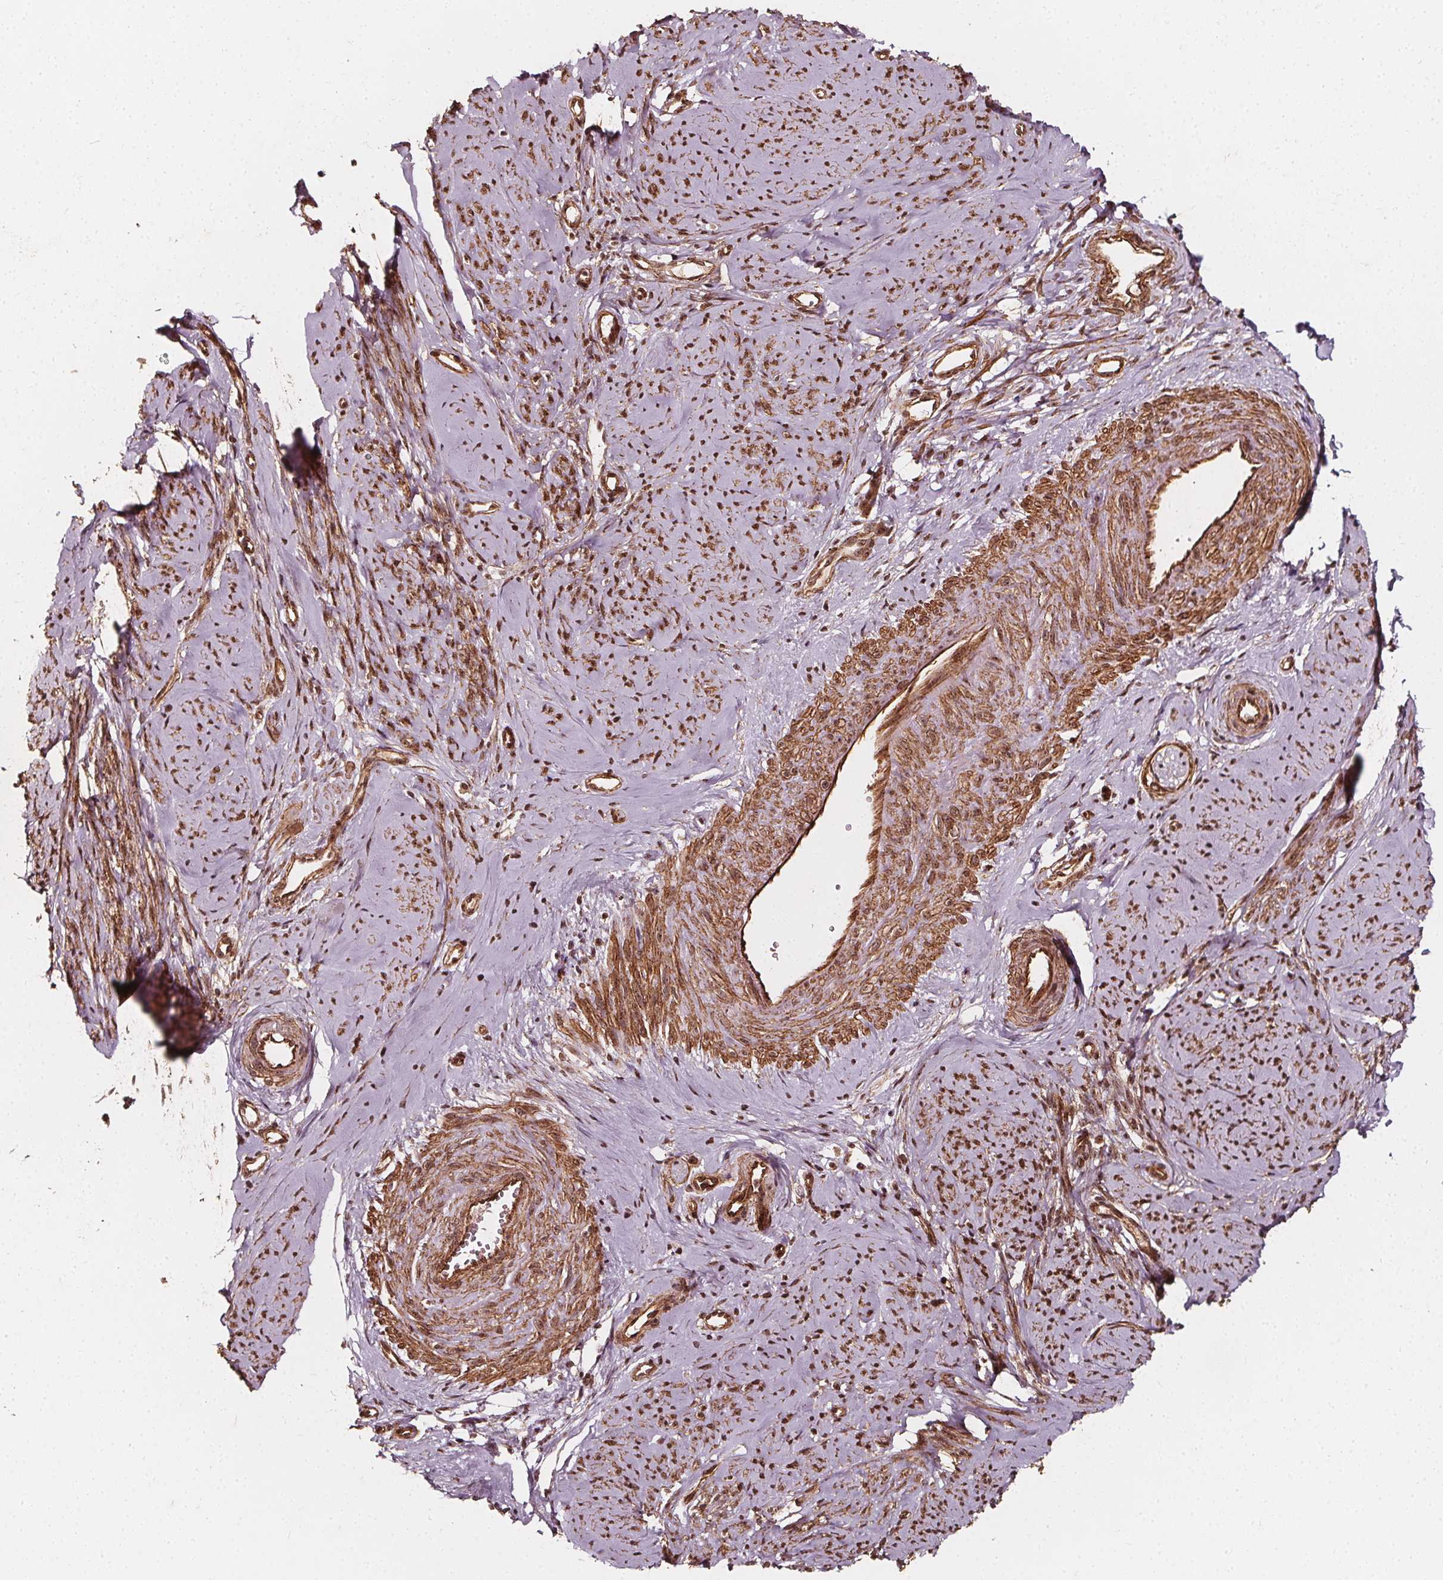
{"staining": {"intensity": "moderate", "quantity": ">75%", "location": "cytoplasmic/membranous,nuclear"}, "tissue": "smooth muscle", "cell_type": "Smooth muscle cells", "image_type": "normal", "snomed": [{"axis": "morphology", "description": "Normal tissue, NOS"}, {"axis": "topography", "description": "Smooth muscle"}], "caption": "Immunohistochemical staining of normal smooth muscle displays moderate cytoplasmic/membranous,nuclear protein staining in about >75% of smooth muscle cells.", "gene": "EXOSC9", "patient": {"sex": "female", "age": 48}}